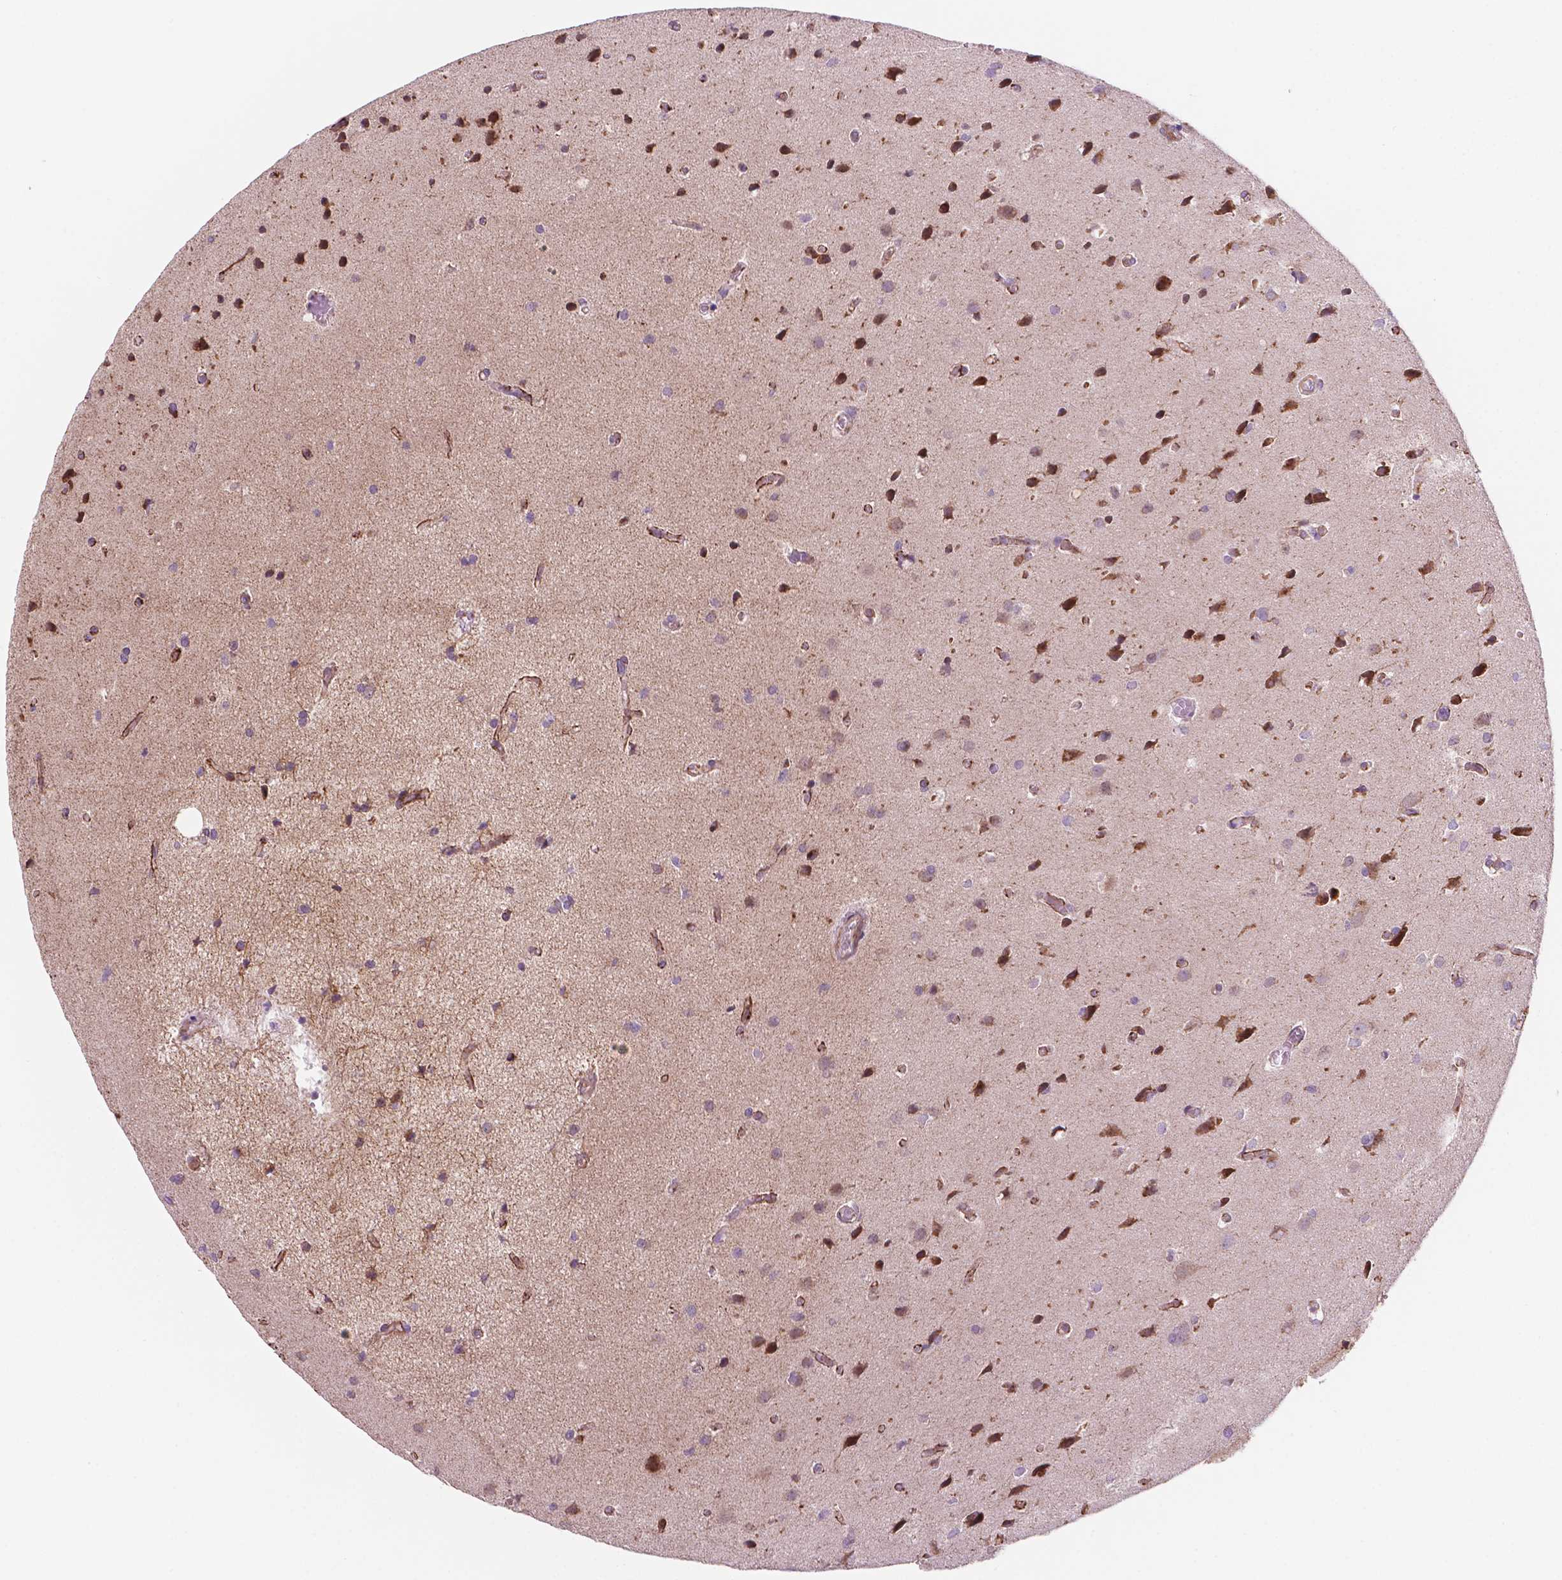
{"staining": {"intensity": "negative", "quantity": "none", "location": "none"}, "tissue": "glioma", "cell_type": "Tumor cells", "image_type": "cancer", "snomed": [{"axis": "morphology", "description": "Glioma, malignant, Low grade"}, {"axis": "topography", "description": "Brain"}], "caption": "DAB immunohistochemical staining of human glioma exhibits no significant positivity in tumor cells. Nuclei are stained in blue.", "gene": "GEMIN4", "patient": {"sex": "male", "age": 58}}